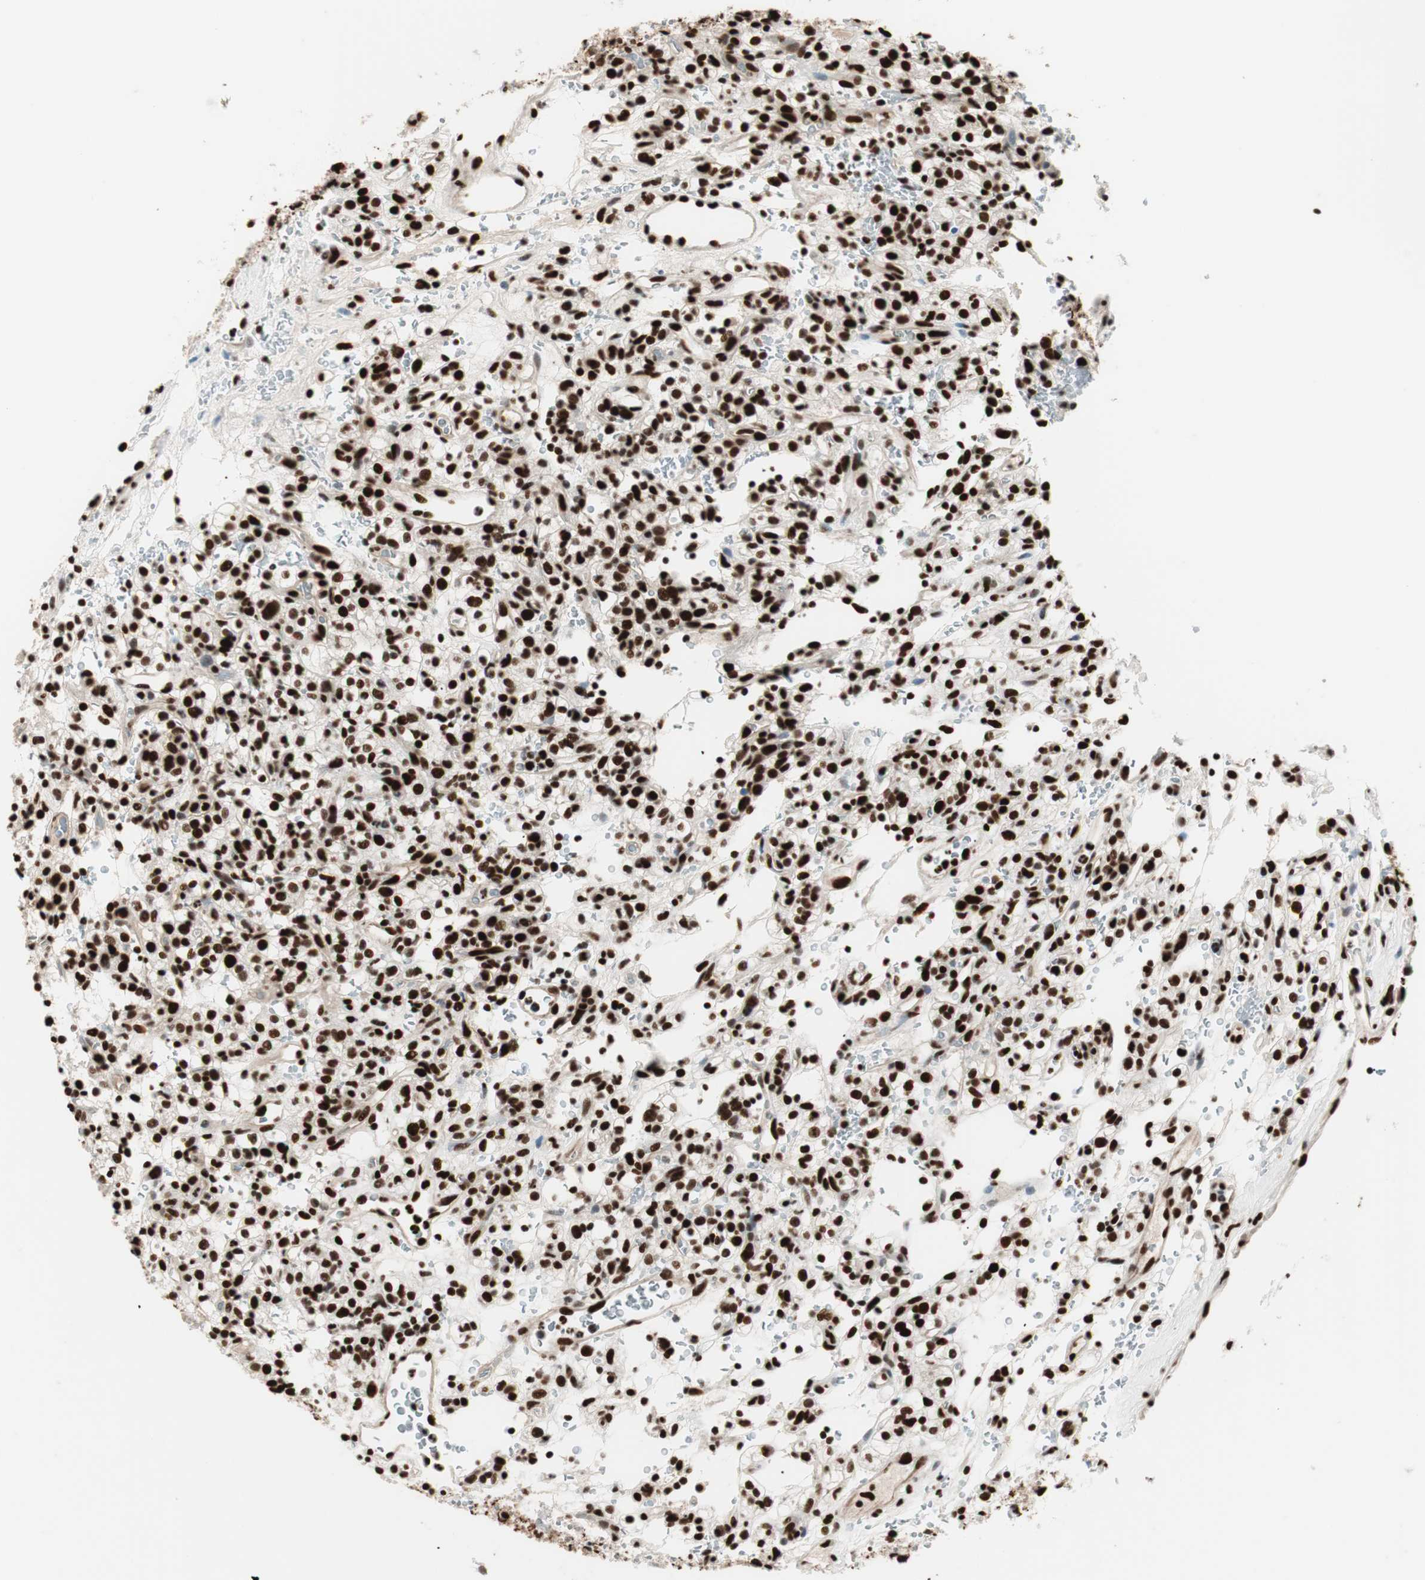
{"staining": {"intensity": "strong", "quantity": ">75%", "location": "nuclear"}, "tissue": "renal cancer", "cell_type": "Tumor cells", "image_type": "cancer", "snomed": [{"axis": "morphology", "description": "Normal tissue, NOS"}, {"axis": "morphology", "description": "Adenocarcinoma, NOS"}, {"axis": "topography", "description": "Kidney"}], "caption": "Renal adenocarcinoma tissue reveals strong nuclear expression in approximately >75% of tumor cells Using DAB (brown) and hematoxylin (blue) stains, captured at high magnification using brightfield microscopy.", "gene": "PSME3", "patient": {"sex": "female", "age": 72}}